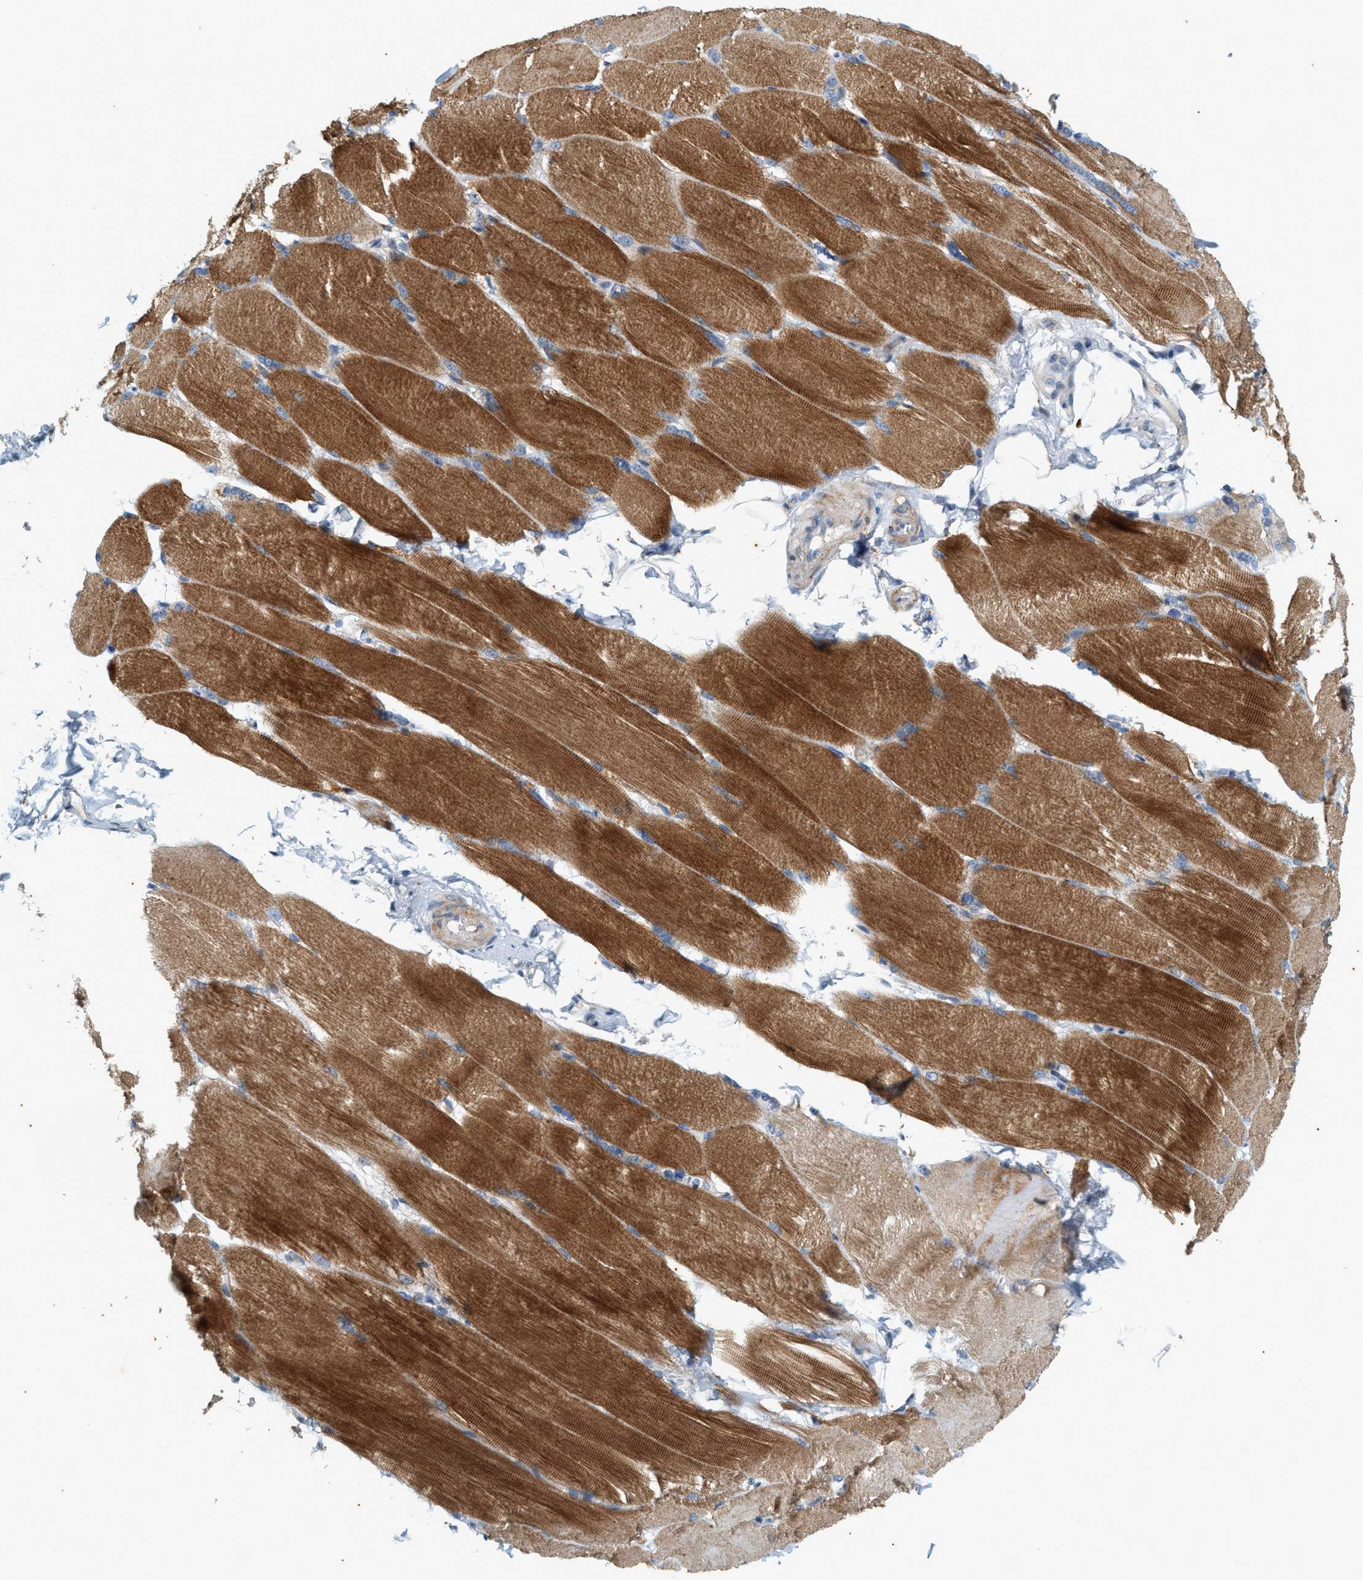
{"staining": {"intensity": "moderate", "quantity": ">75%", "location": "cytoplasmic/membranous"}, "tissue": "skeletal muscle", "cell_type": "Myocytes", "image_type": "normal", "snomed": [{"axis": "morphology", "description": "Normal tissue, NOS"}, {"axis": "topography", "description": "Skin"}, {"axis": "topography", "description": "Skeletal muscle"}], "caption": "IHC histopathology image of normal skeletal muscle: human skeletal muscle stained using IHC demonstrates medium levels of moderate protein expression localized specifically in the cytoplasmic/membranous of myocytes, appearing as a cytoplasmic/membranous brown color.", "gene": "CHPF2", "patient": {"sex": "male", "age": 83}}